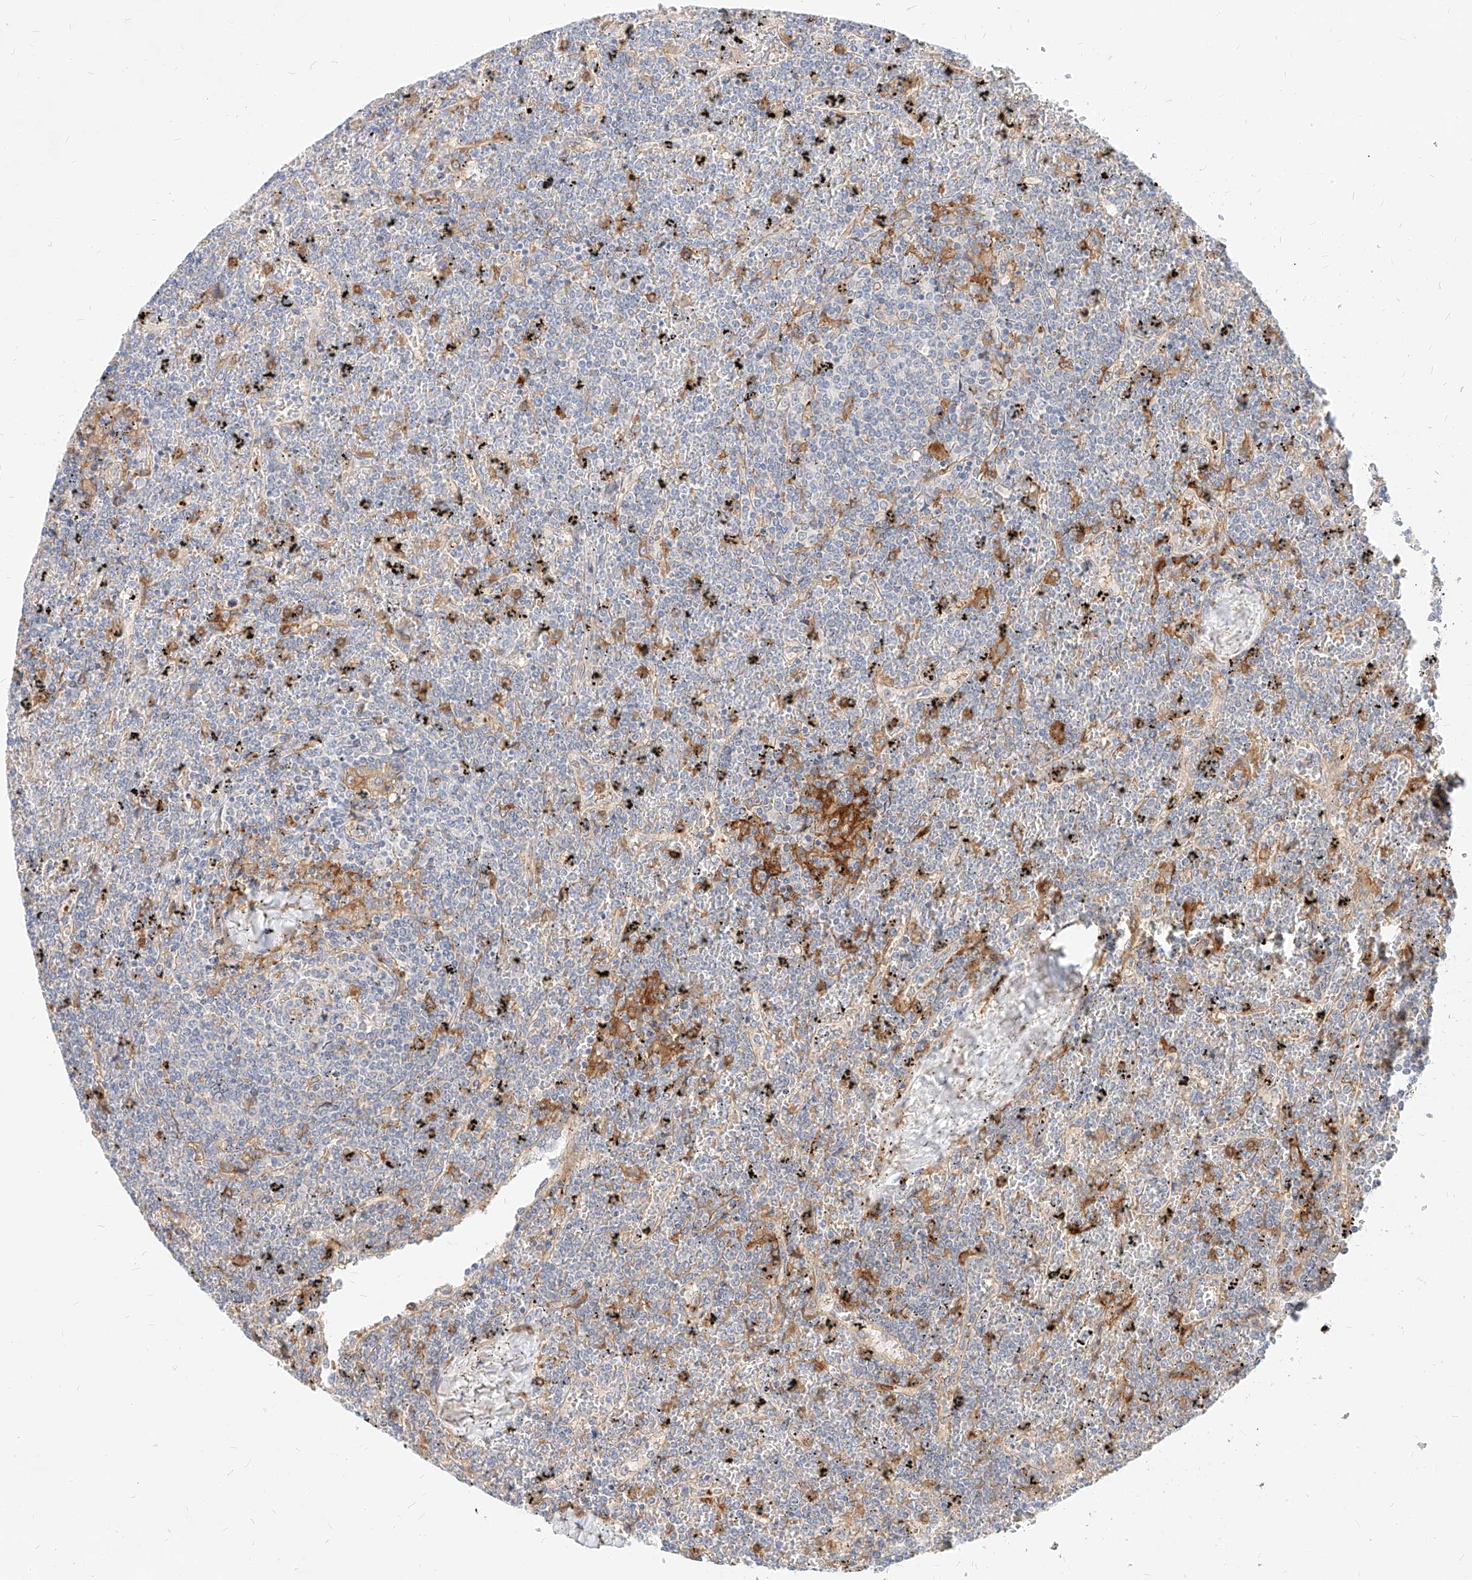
{"staining": {"intensity": "negative", "quantity": "none", "location": "none"}, "tissue": "lymphoma", "cell_type": "Tumor cells", "image_type": "cancer", "snomed": [{"axis": "morphology", "description": "Malignant lymphoma, non-Hodgkin's type, Low grade"}, {"axis": "topography", "description": "Spleen"}], "caption": "Tumor cells show no significant protein positivity in low-grade malignant lymphoma, non-Hodgkin's type.", "gene": "NFAM1", "patient": {"sex": "female", "age": 19}}